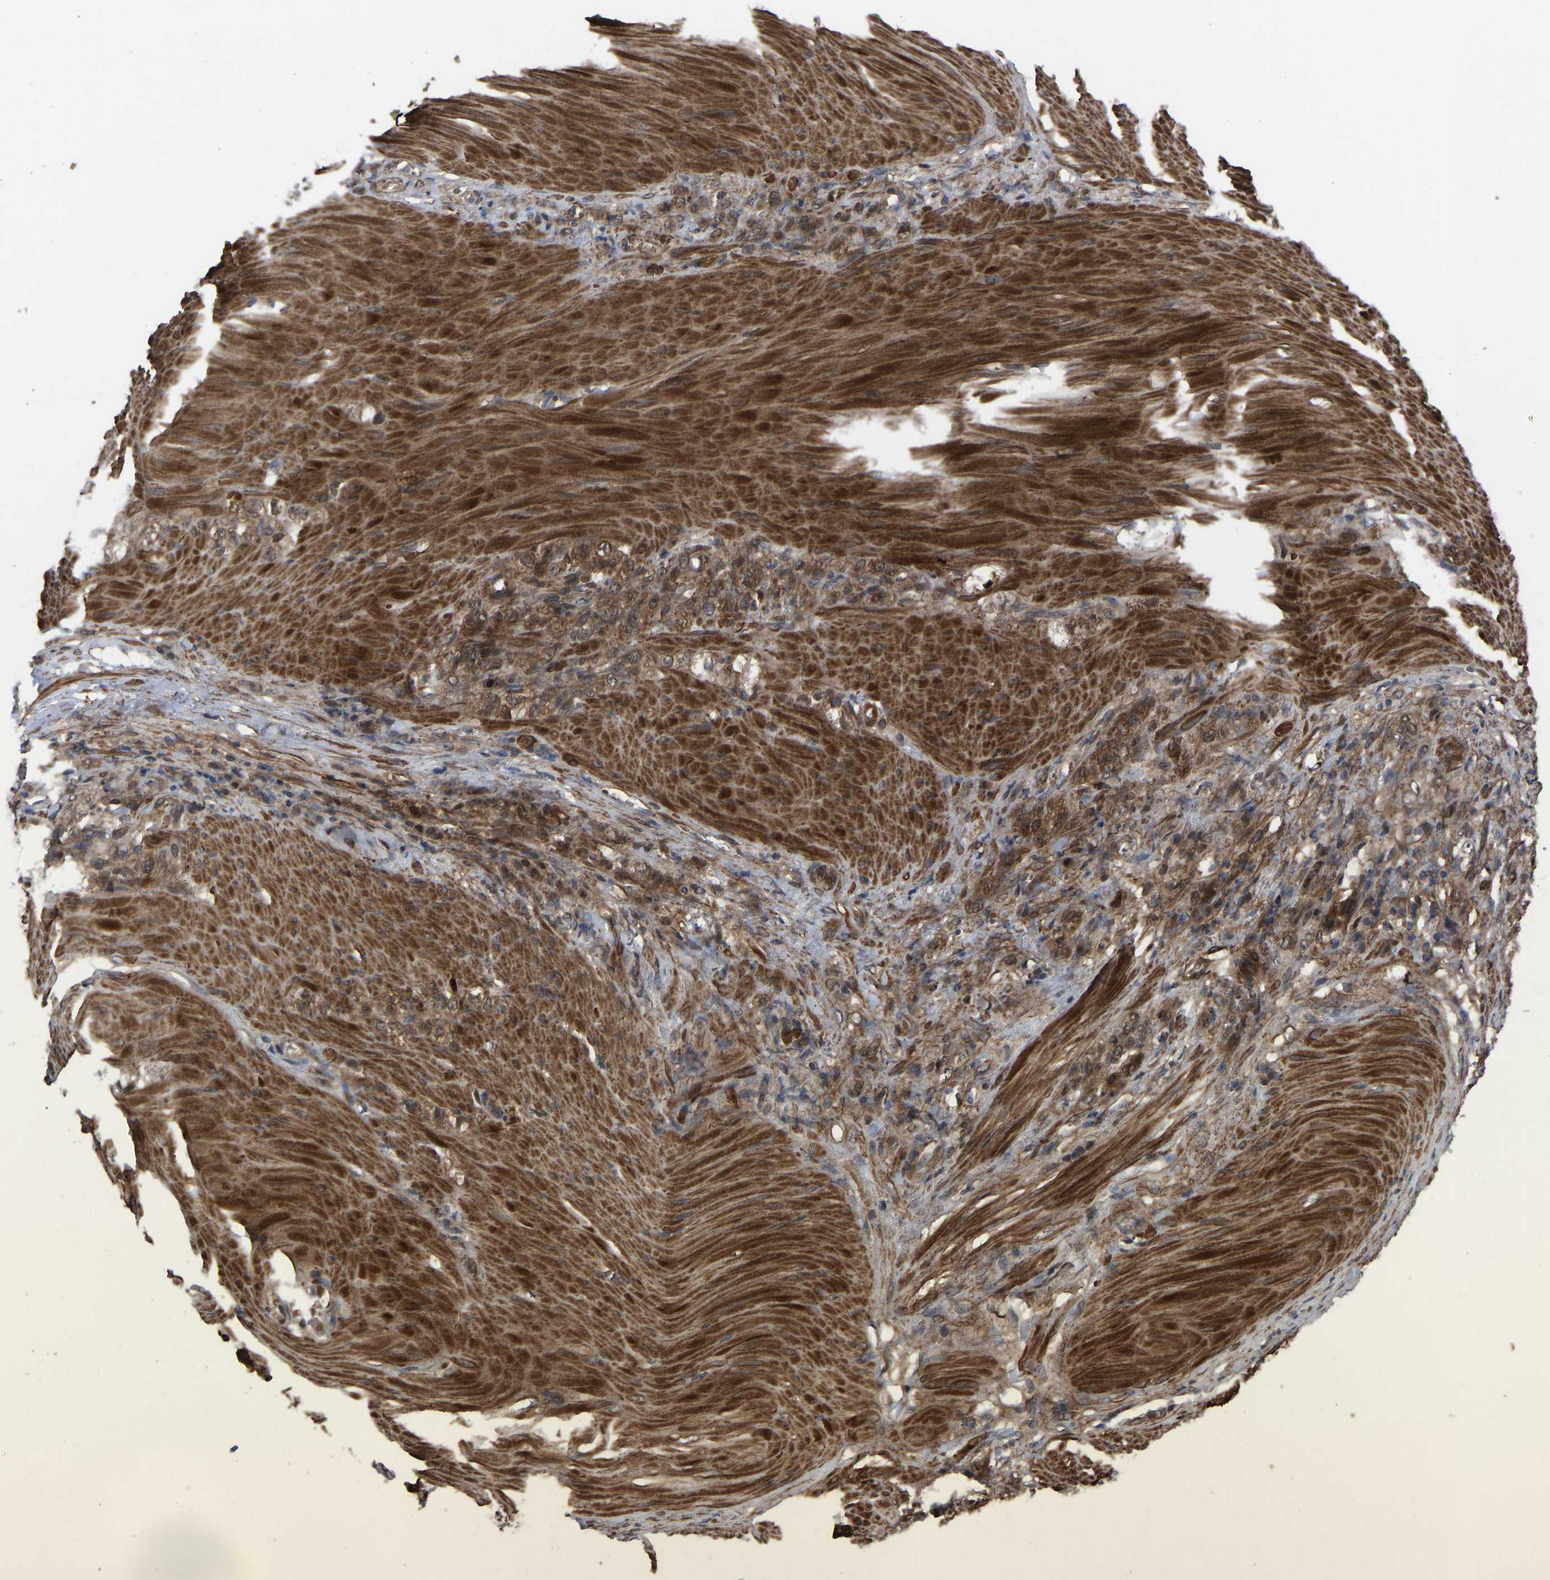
{"staining": {"intensity": "moderate", "quantity": ">75%", "location": "cytoplasmic/membranous,nuclear"}, "tissue": "stomach cancer", "cell_type": "Tumor cells", "image_type": "cancer", "snomed": [{"axis": "morphology", "description": "Normal tissue, NOS"}, {"axis": "morphology", "description": "Adenocarcinoma, NOS"}, {"axis": "topography", "description": "Stomach"}], "caption": "A micrograph of stomach cancer stained for a protein exhibits moderate cytoplasmic/membranous and nuclear brown staining in tumor cells.", "gene": "CYP7B1", "patient": {"sex": "male", "age": 82}}